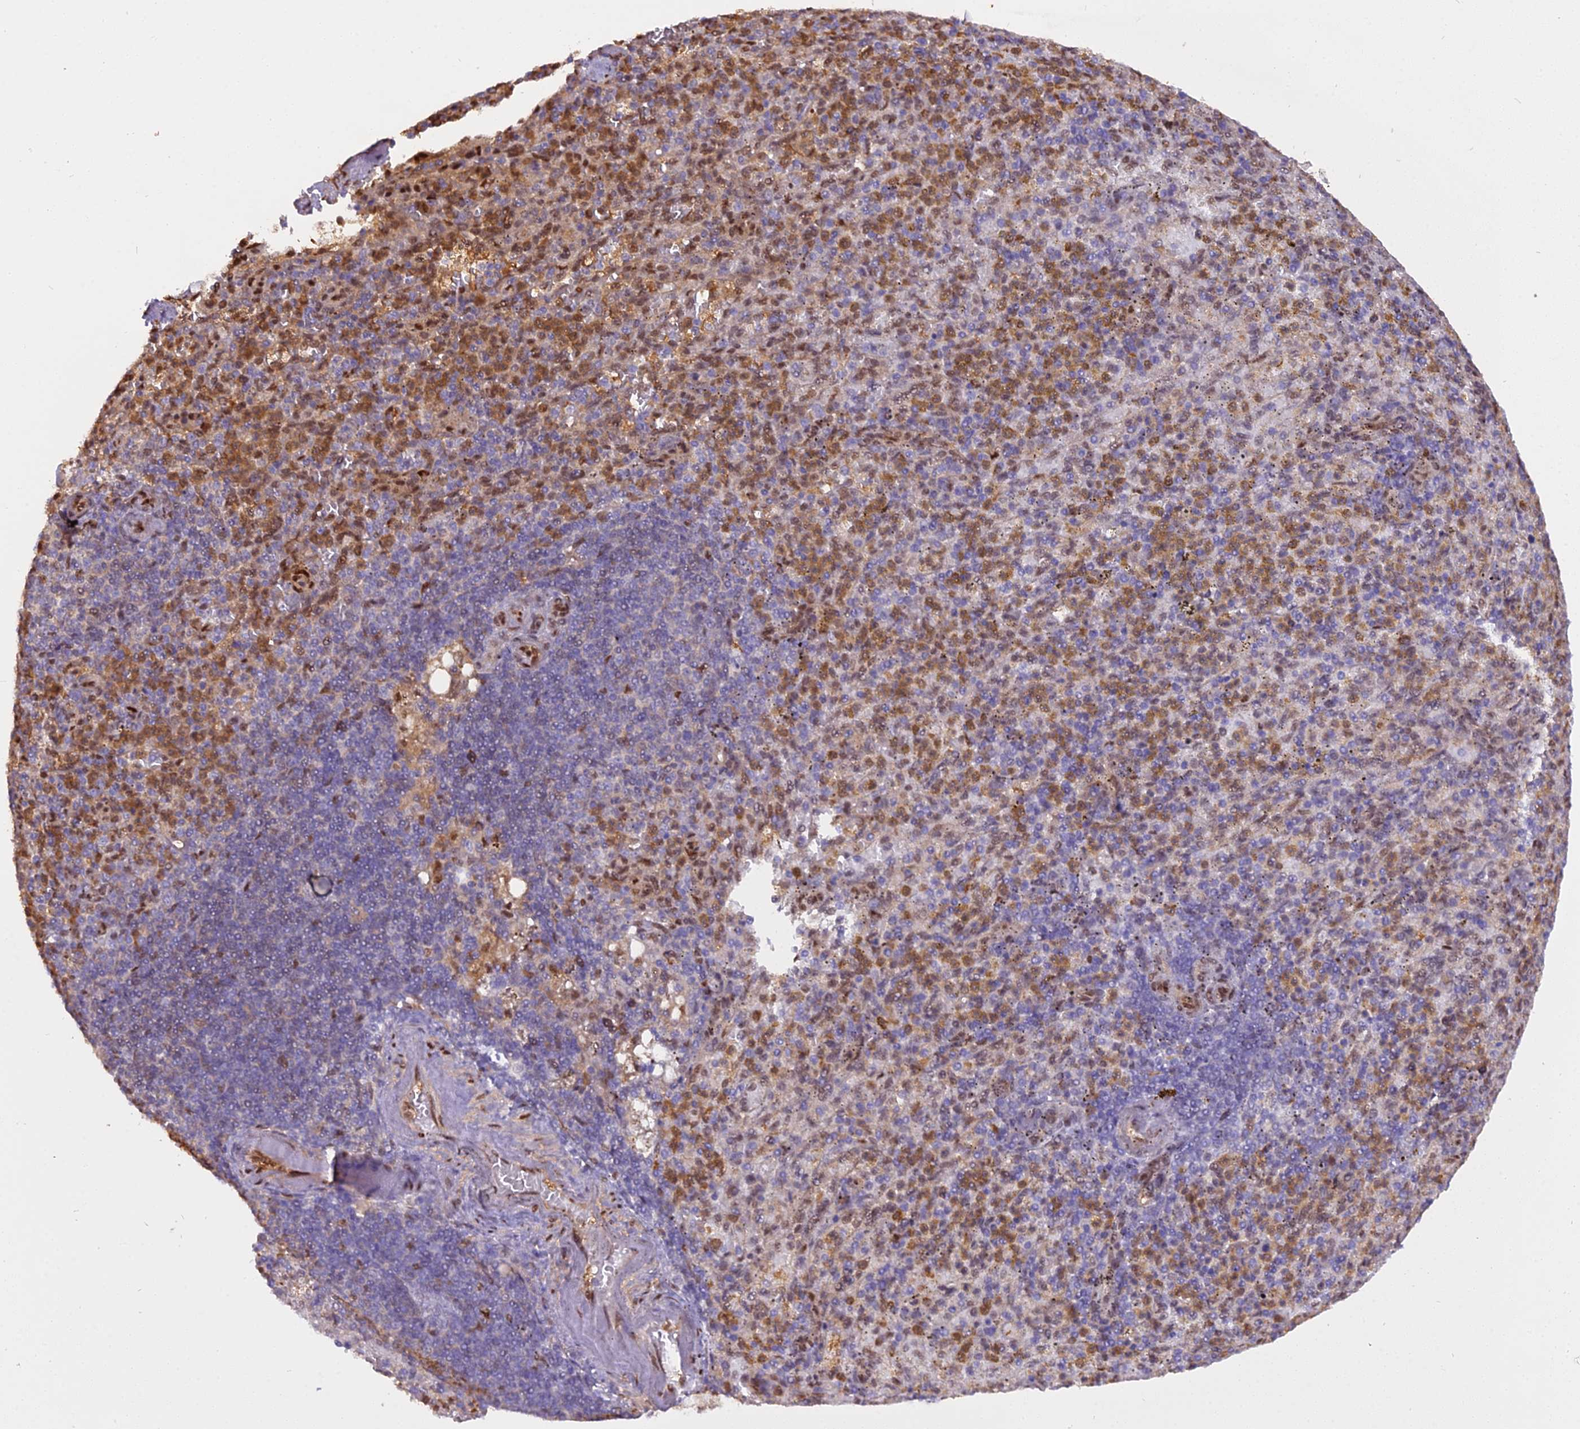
{"staining": {"intensity": "moderate", "quantity": "25%-75%", "location": "cytoplasmic/membranous,nuclear"}, "tissue": "spleen", "cell_type": "Cells in red pulp", "image_type": "normal", "snomed": [{"axis": "morphology", "description": "Normal tissue, NOS"}, {"axis": "topography", "description": "Spleen"}], "caption": "Moderate cytoplasmic/membranous,nuclear staining is present in approximately 25%-75% of cells in red pulp in normal spleen. The staining was performed using DAB to visualize the protein expression in brown, while the nuclei were stained in blue with hematoxylin (Magnification: 20x).", "gene": "NPEPL1", "patient": {"sex": "female", "age": 74}}